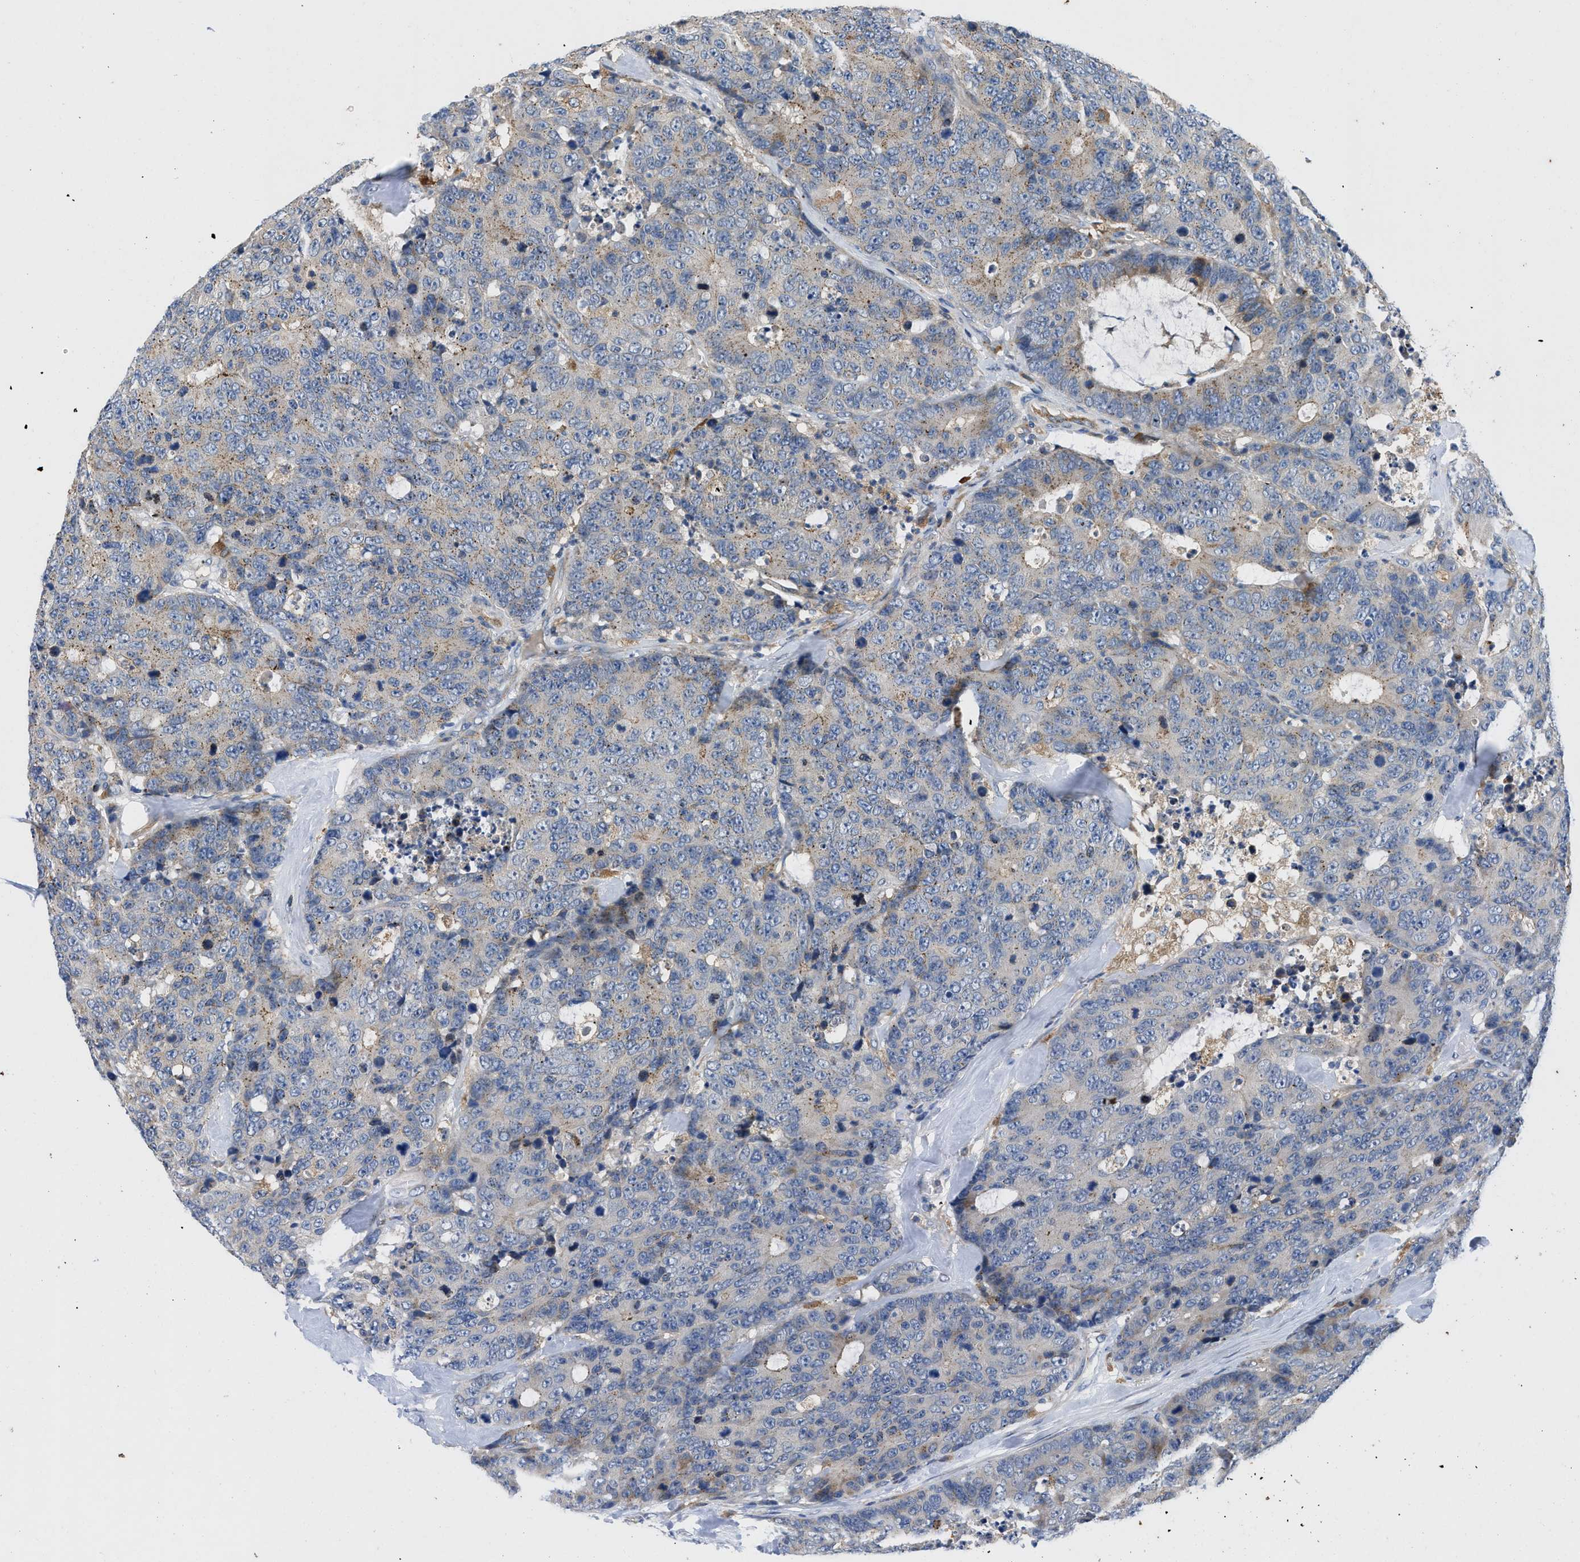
{"staining": {"intensity": "weak", "quantity": "25%-75%", "location": "cytoplasmic/membranous"}, "tissue": "colorectal cancer", "cell_type": "Tumor cells", "image_type": "cancer", "snomed": [{"axis": "morphology", "description": "Adenocarcinoma, NOS"}, {"axis": "topography", "description": "Colon"}], "caption": "Weak cytoplasmic/membranous expression is present in approximately 25%-75% of tumor cells in colorectal cancer.", "gene": "ENPP4", "patient": {"sex": "female", "age": 86}}